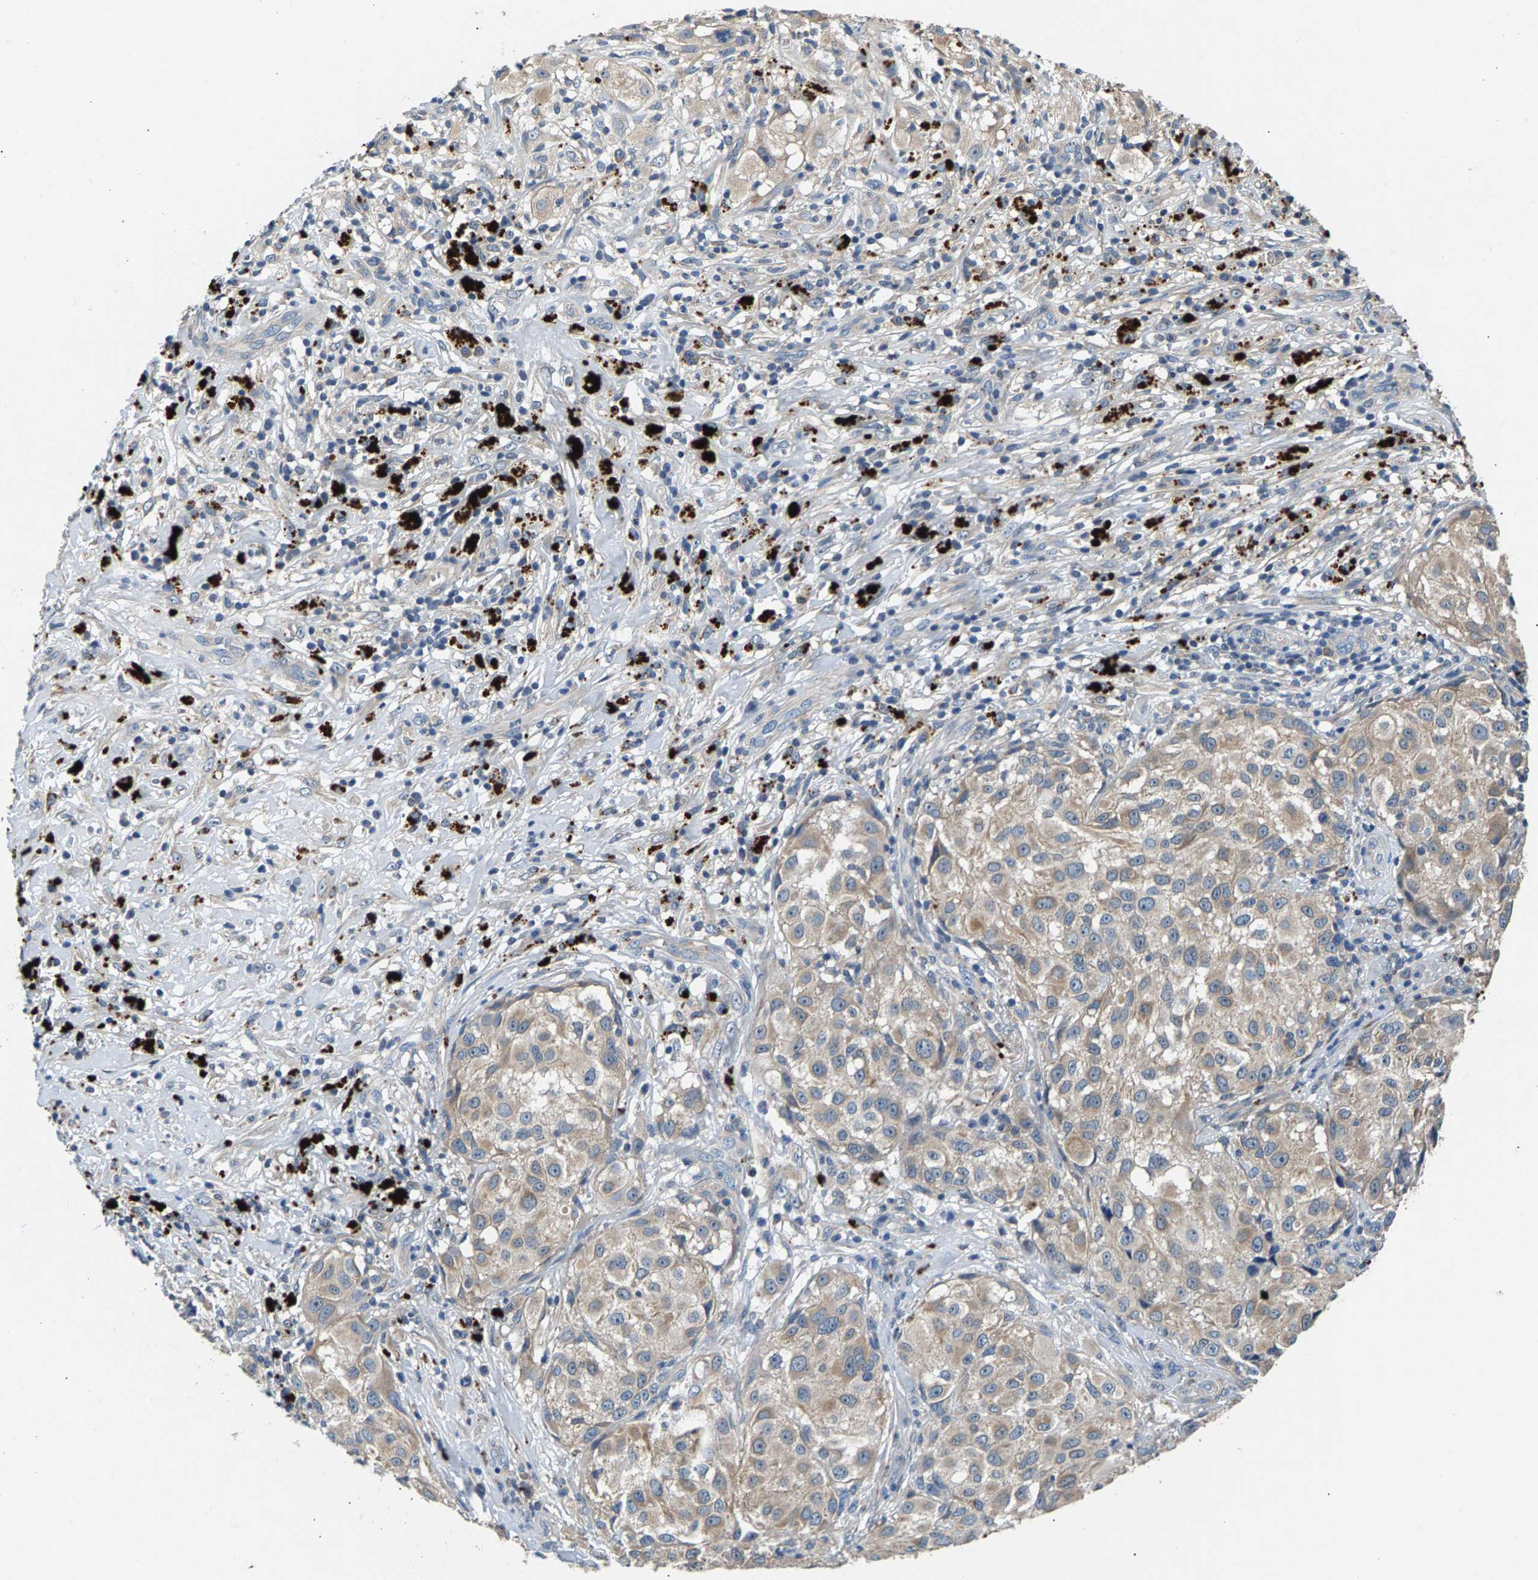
{"staining": {"intensity": "weak", "quantity": ">75%", "location": "cytoplasmic/membranous"}, "tissue": "melanoma", "cell_type": "Tumor cells", "image_type": "cancer", "snomed": [{"axis": "morphology", "description": "Necrosis, NOS"}, {"axis": "morphology", "description": "Malignant melanoma, NOS"}, {"axis": "topography", "description": "Skin"}], "caption": "An IHC photomicrograph of neoplastic tissue is shown. Protein staining in brown labels weak cytoplasmic/membranous positivity in melanoma within tumor cells.", "gene": "NT5C", "patient": {"sex": "female", "age": 87}}